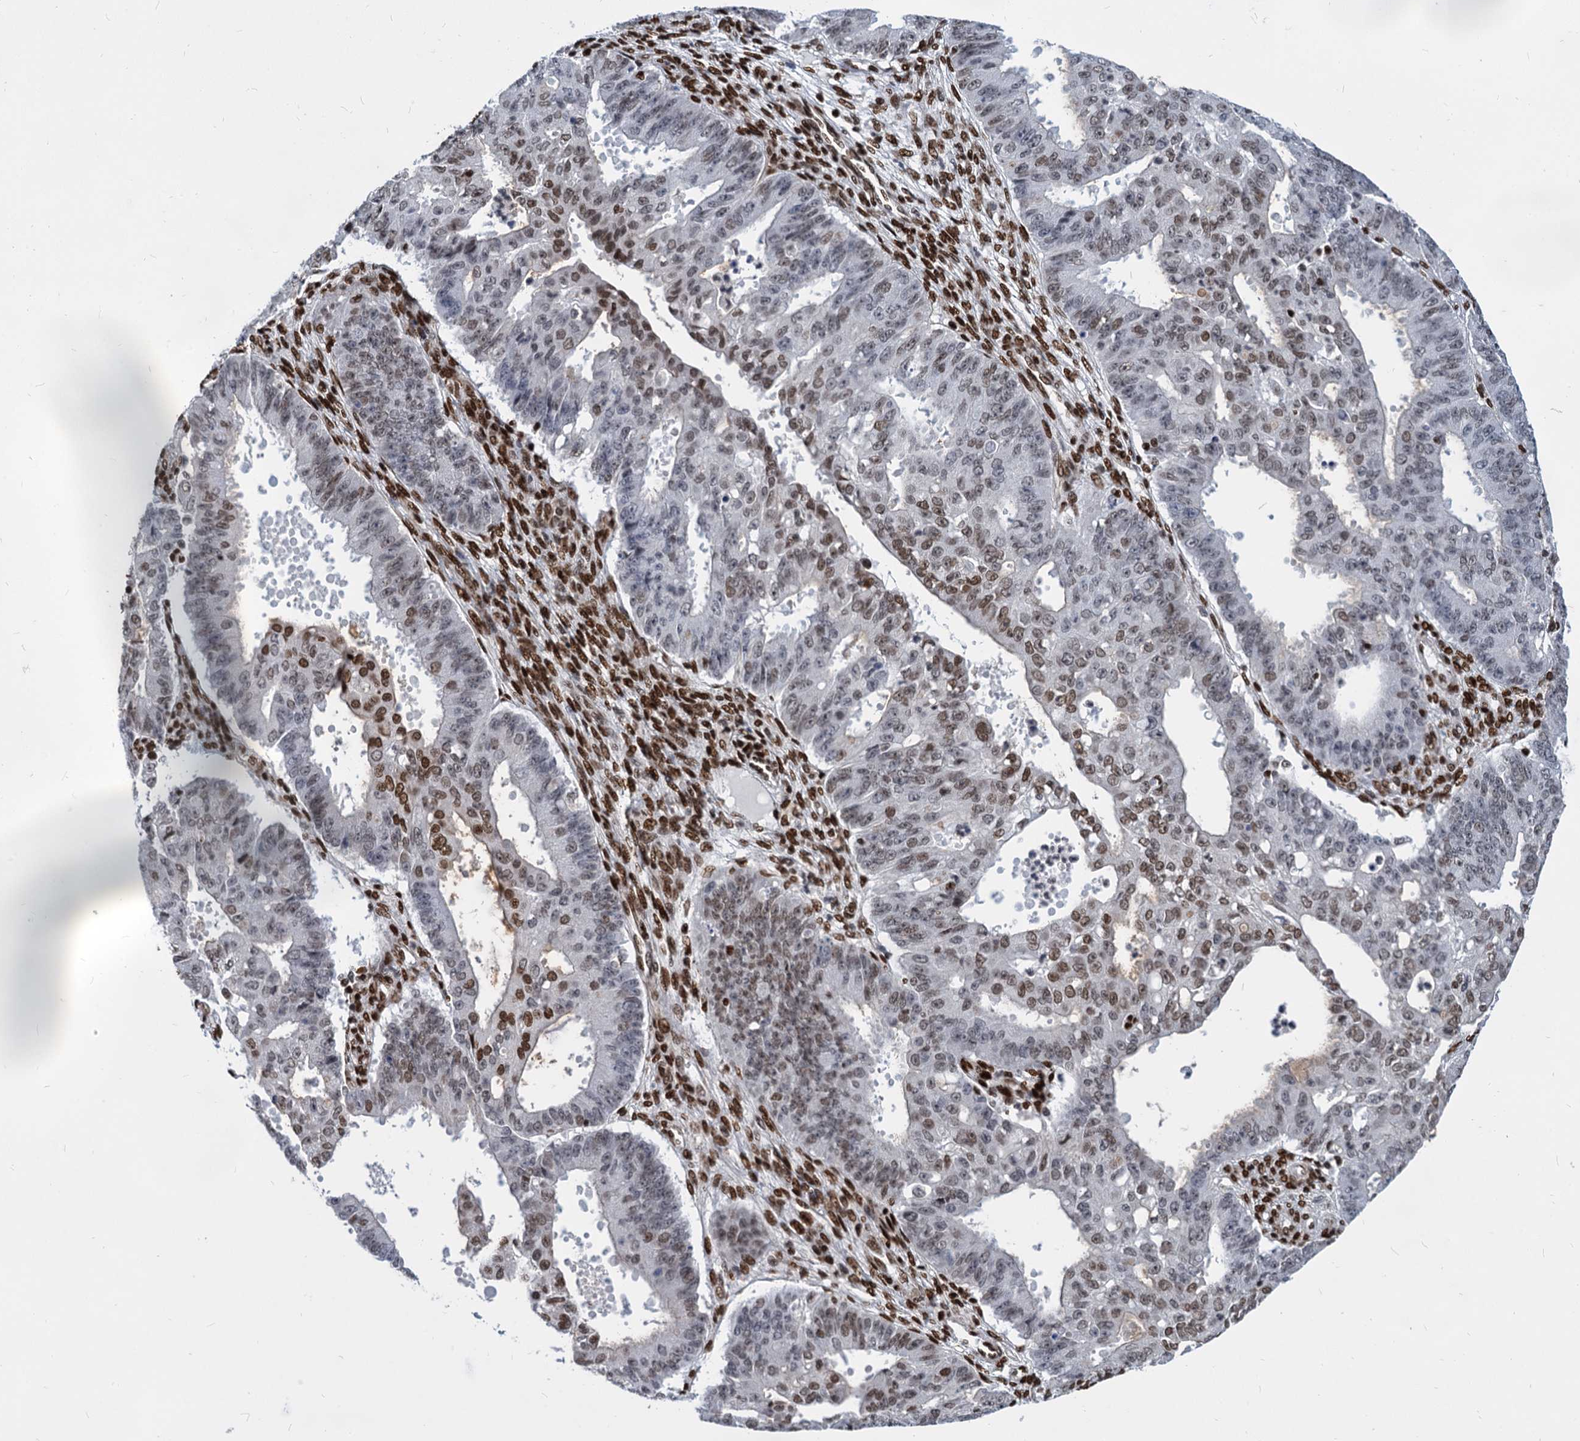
{"staining": {"intensity": "moderate", "quantity": ">75%", "location": "nuclear"}, "tissue": "ovarian cancer", "cell_type": "Tumor cells", "image_type": "cancer", "snomed": [{"axis": "morphology", "description": "Carcinoma, endometroid"}, {"axis": "topography", "description": "Appendix"}, {"axis": "topography", "description": "Ovary"}], "caption": "This image exhibits immunohistochemistry staining of human endometroid carcinoma (ovarian), with medium moderate nuclear staining in approximately >75% of tumor cells.", "gene": "MECP2", "patient": {"sex": "female", "age": 42}}